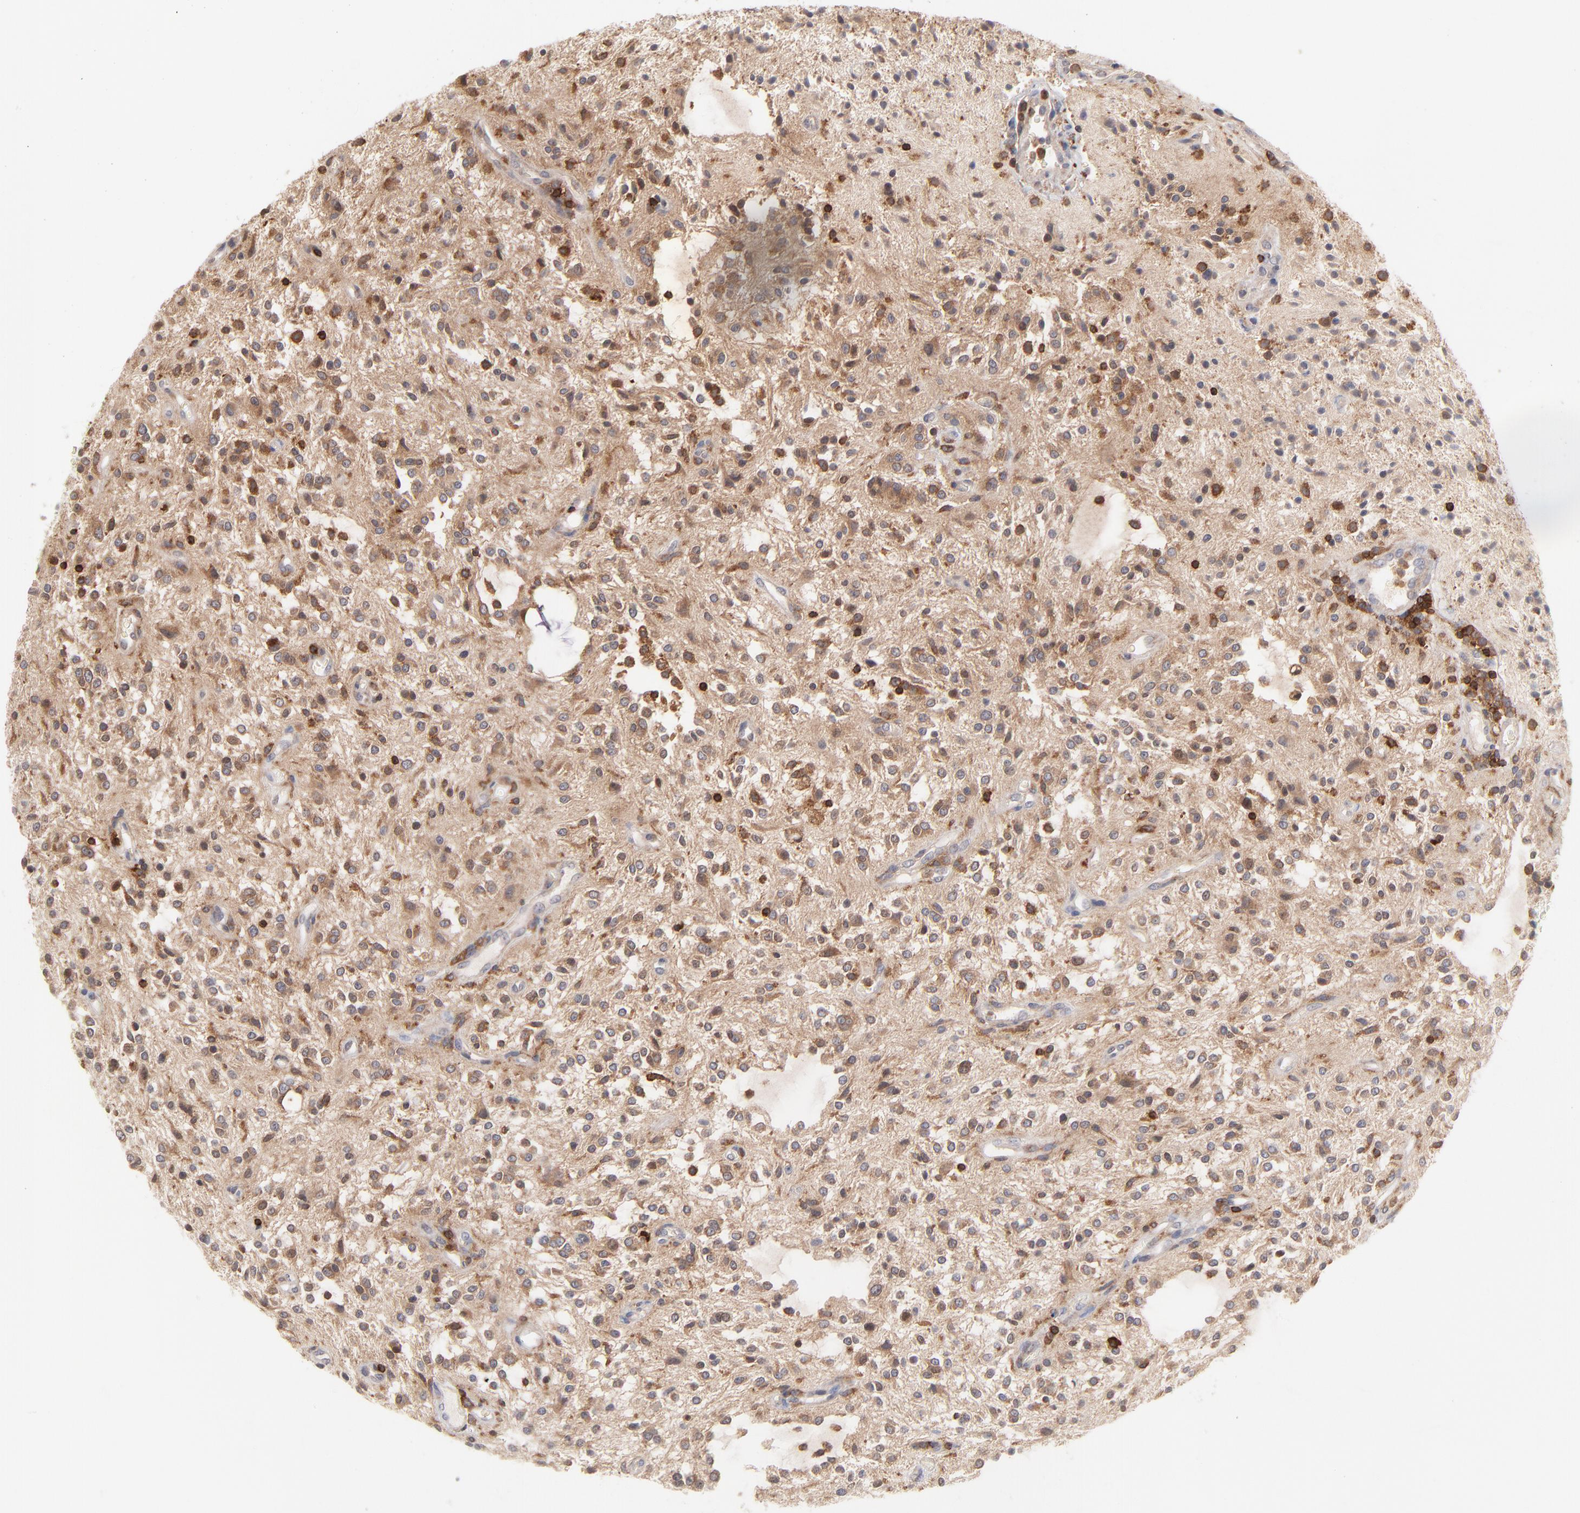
{"staining": {"intensity": "moderate", "quantity": "25%-75%", "location": "cytoplasmic/membranous"}, "tissue": "glioma", "cell_type": "Tumor cells", "image_type": "cancer", "snomed": [{"axis": "morphology", "description": "Glioma, malignant, NOS"}, {"axis": "topography", "description": "Cerebellum"}], "caption": "The micrograph displays staining of glioma, revealing moderate cytoplasmic/membranous protein positivity (brown color) within tumor cells.", "gene": "WIPF1", "patient": {"sex": "female", "age": 10}}